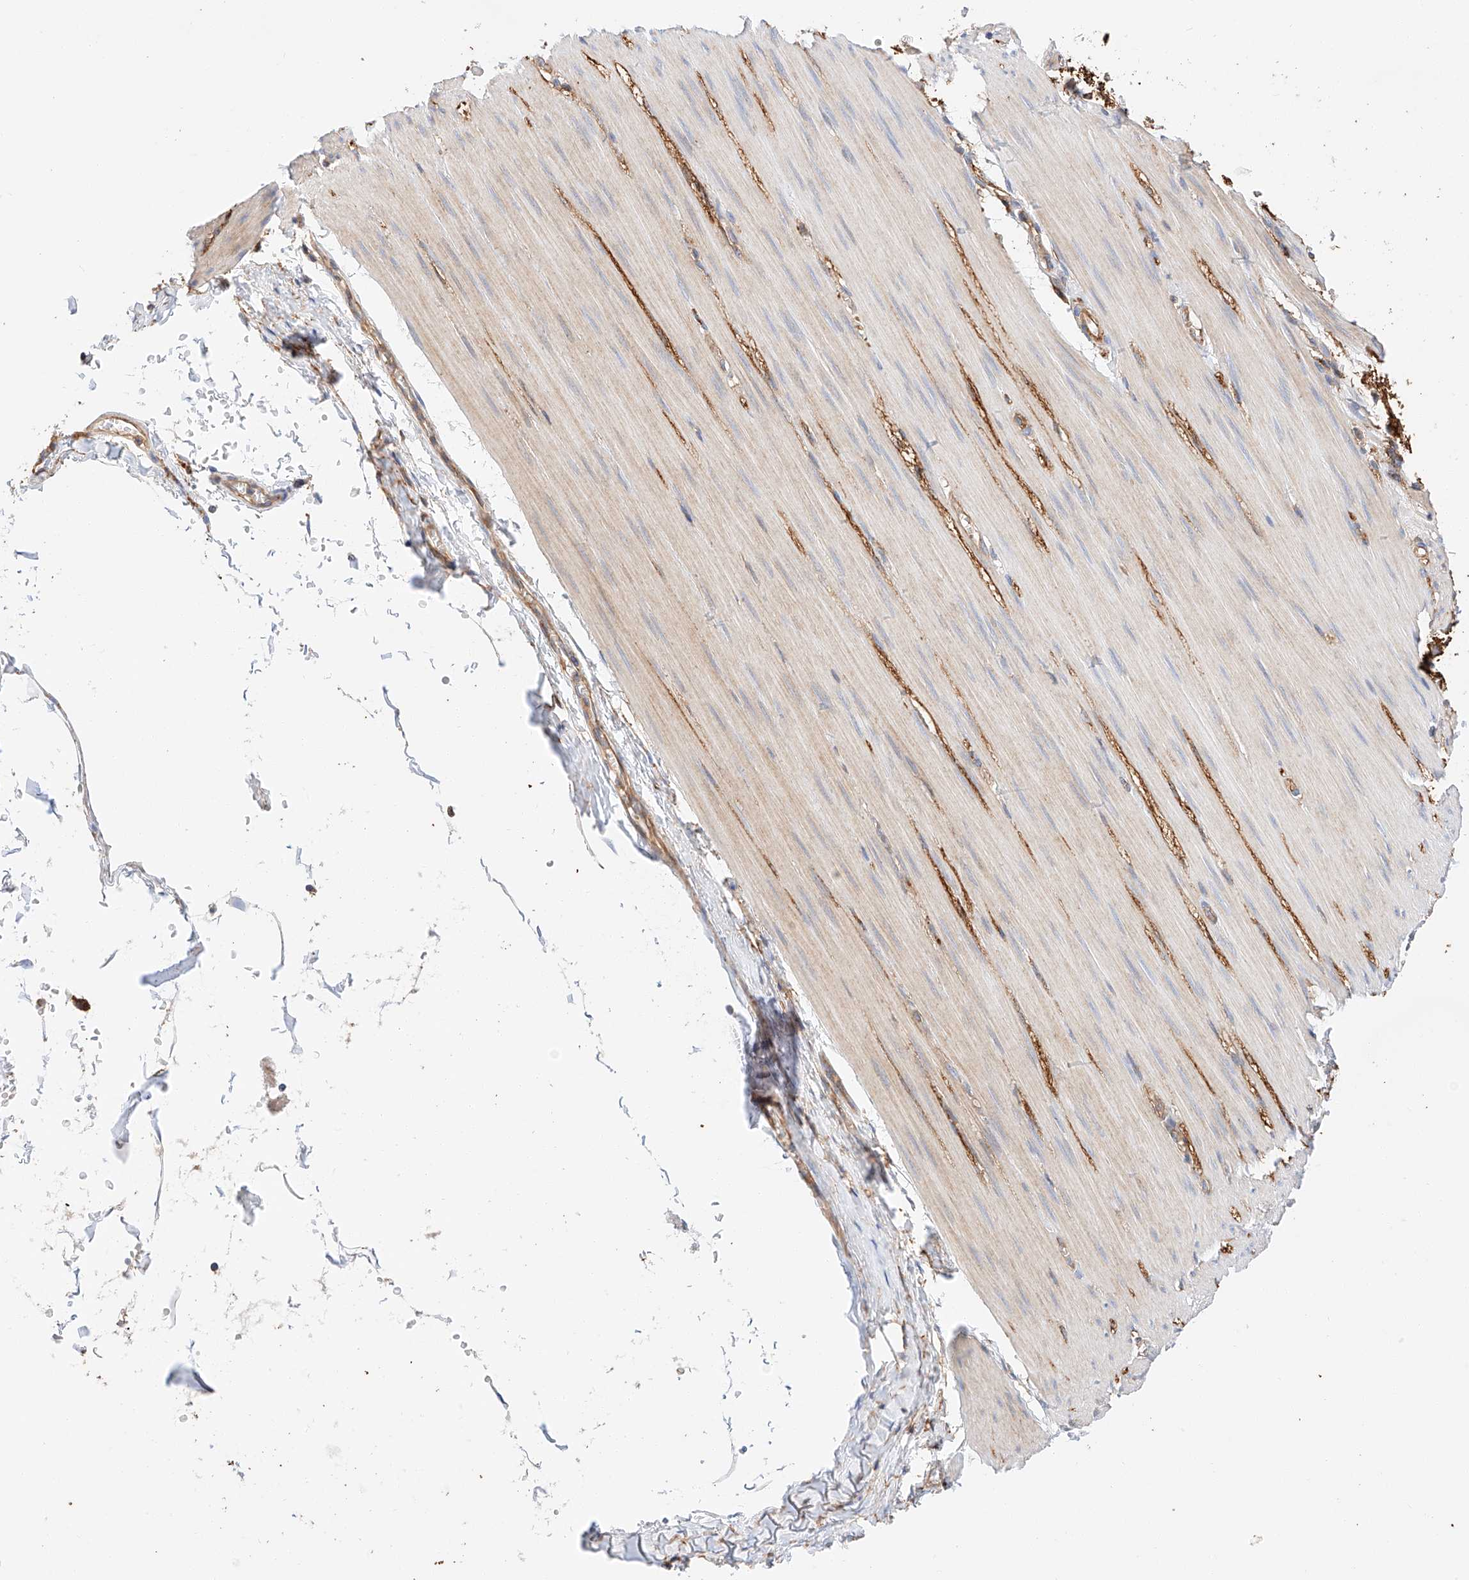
{"staining": {"intensity": "moderate", "quantity": "25%-75%", "location": "cytoplasmic/membranous"}, "tissue": "smooth muscle", "cell_type": "Smooth muscle cells", "image_type": "normal", "snomed": [{"axis": "morphology", "description": "Normal tissue, NOS"}, {"axis": "morphology", "description": "Adenocarcinoma, NOS"}, {"axis": "topography", "description": "Colon"}, {"axis": "topography", "description": "Peripheral nerve tissue"}], "caption": "A brown stain highlights moderate cytoplasmic/membranous positivity of a protein in smooth muscle cells of normal smooth muscle.", "gene": "ENSG00000259132", "patient": {"sex": "male", "age": 14}}